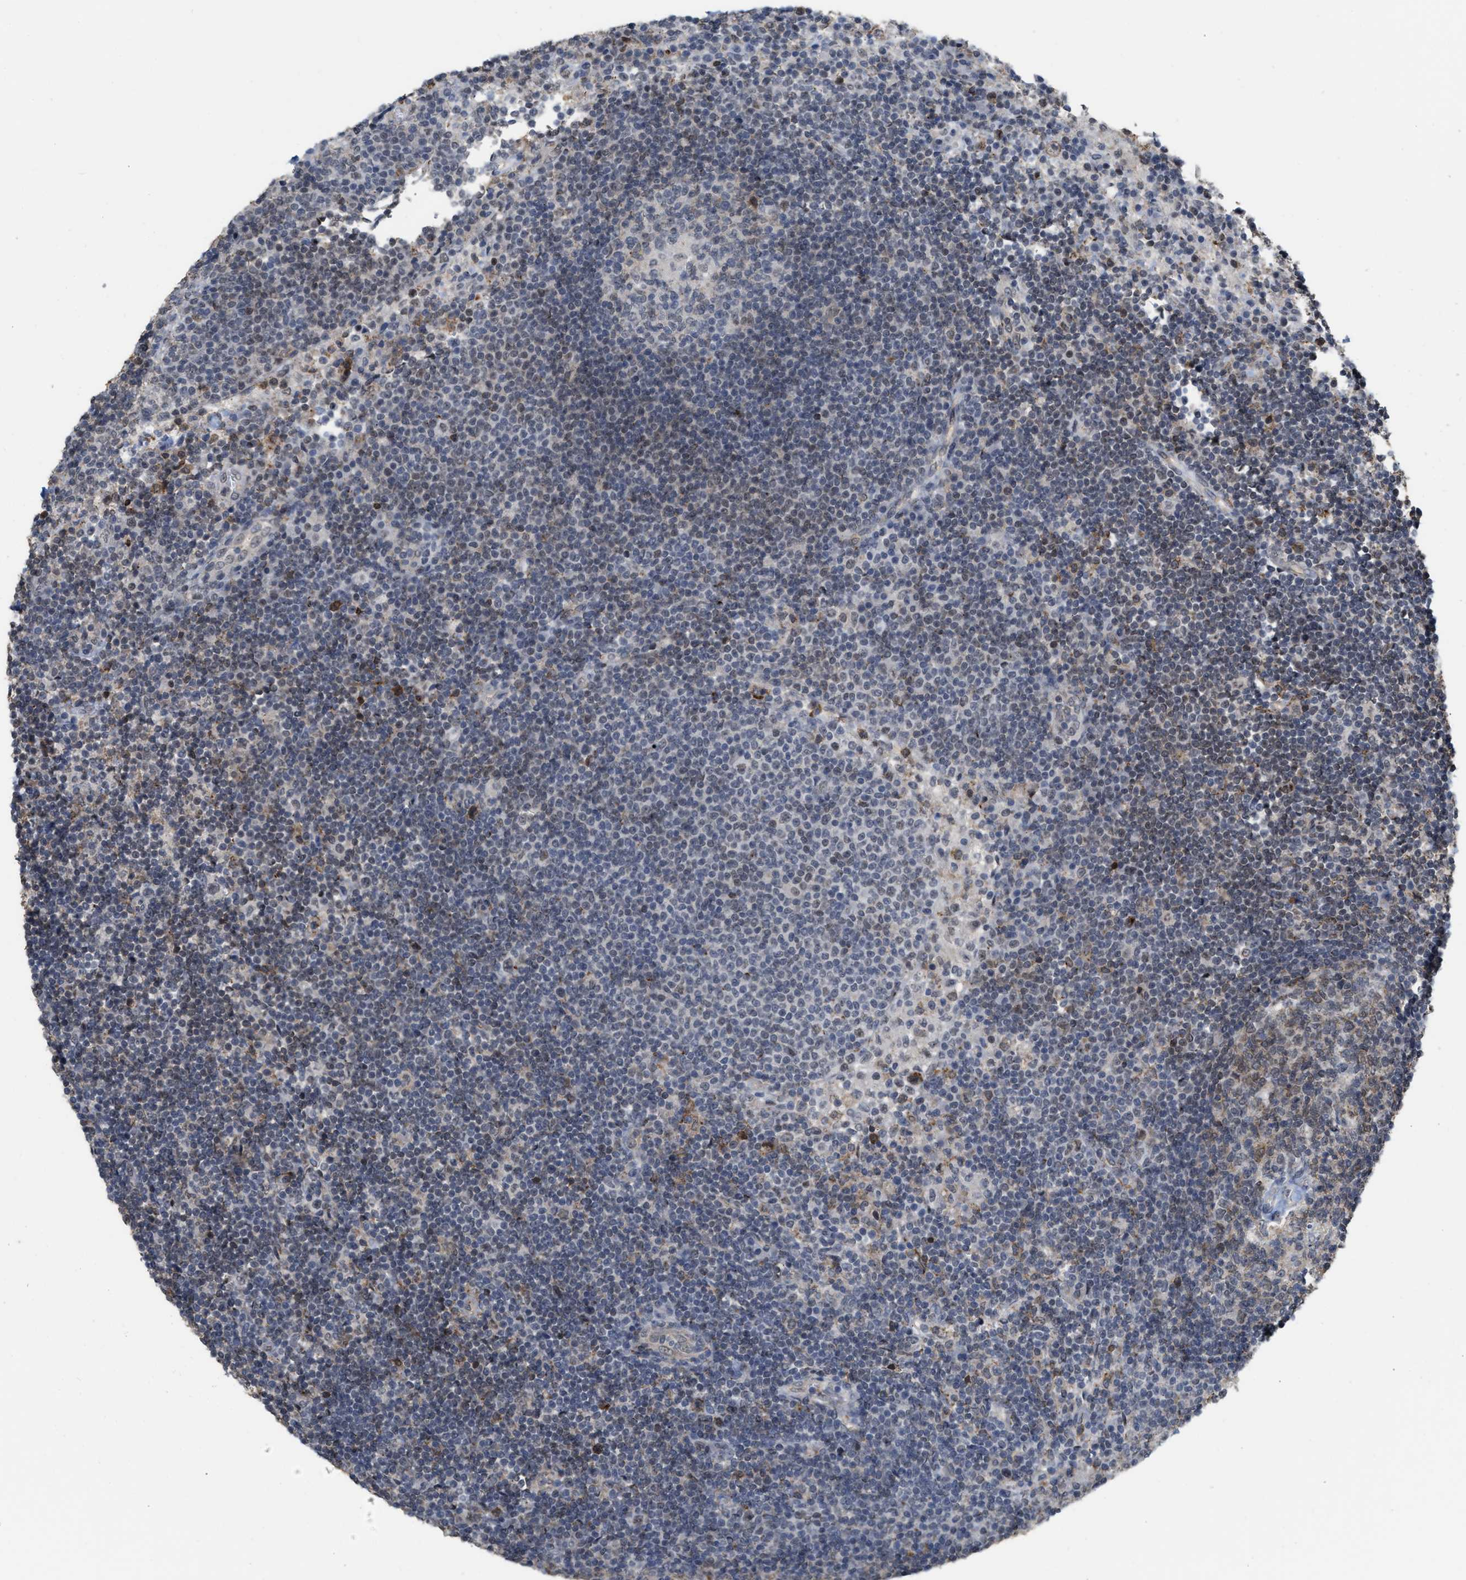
{"staining": {"intensity": "moderate", "quantity": "<25%", "location": "cytoplasmic/membranous"}, "tissue": "lymph node", "cell_type": "Germinal center cells", "image_type": "normal", "snomed": [{"axis": "morphology", "description": "Normal tissue, NOS"}, {"axis": "topography", "description": "Lymph node"}], "caption": "A brown stain shows moderate cytoplasmic/membranous expression of a protein in germinal center cells of normal human lymph node. Nuclei are stained in blue.", "gene": "BAIAP2L1", "patient": {"sex": "female", "age": 53}}